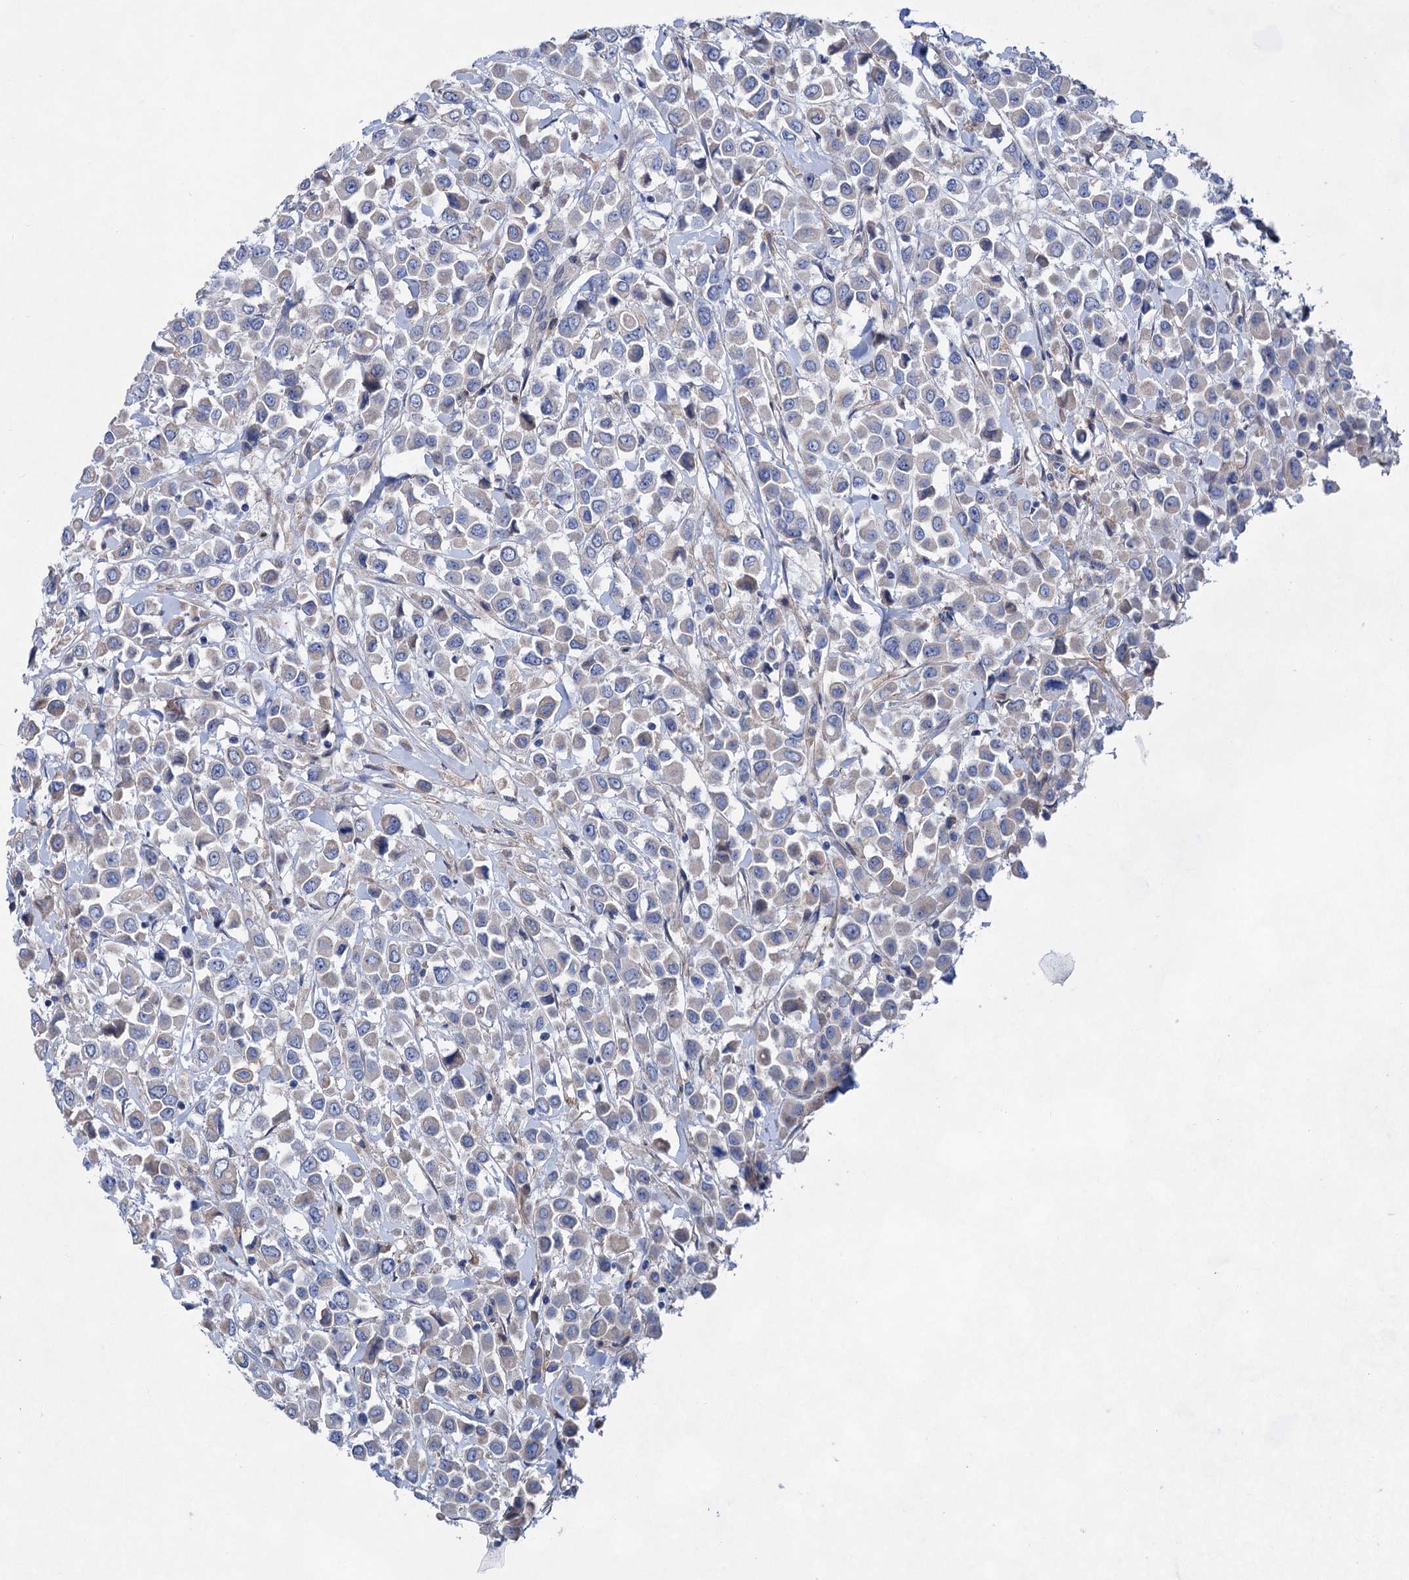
{"staining": {"intensity": "negative", "quantity": "none", "location": "none"}, "tissue": "breast cancer", "cell_type": "Tumor cells", "image_type": "cancer", "snomed": [{"axis": "morphology", "description": "Duct carcinoma"}, {"axis": "topography", "description": "Breast"}], "caption": "The photomicrograph demonstrates no significant expression in tumor cells of breast invasive ductal carcinoma.", "gene": "GPR155", "patient": {"sex": "female", "age": 61}}